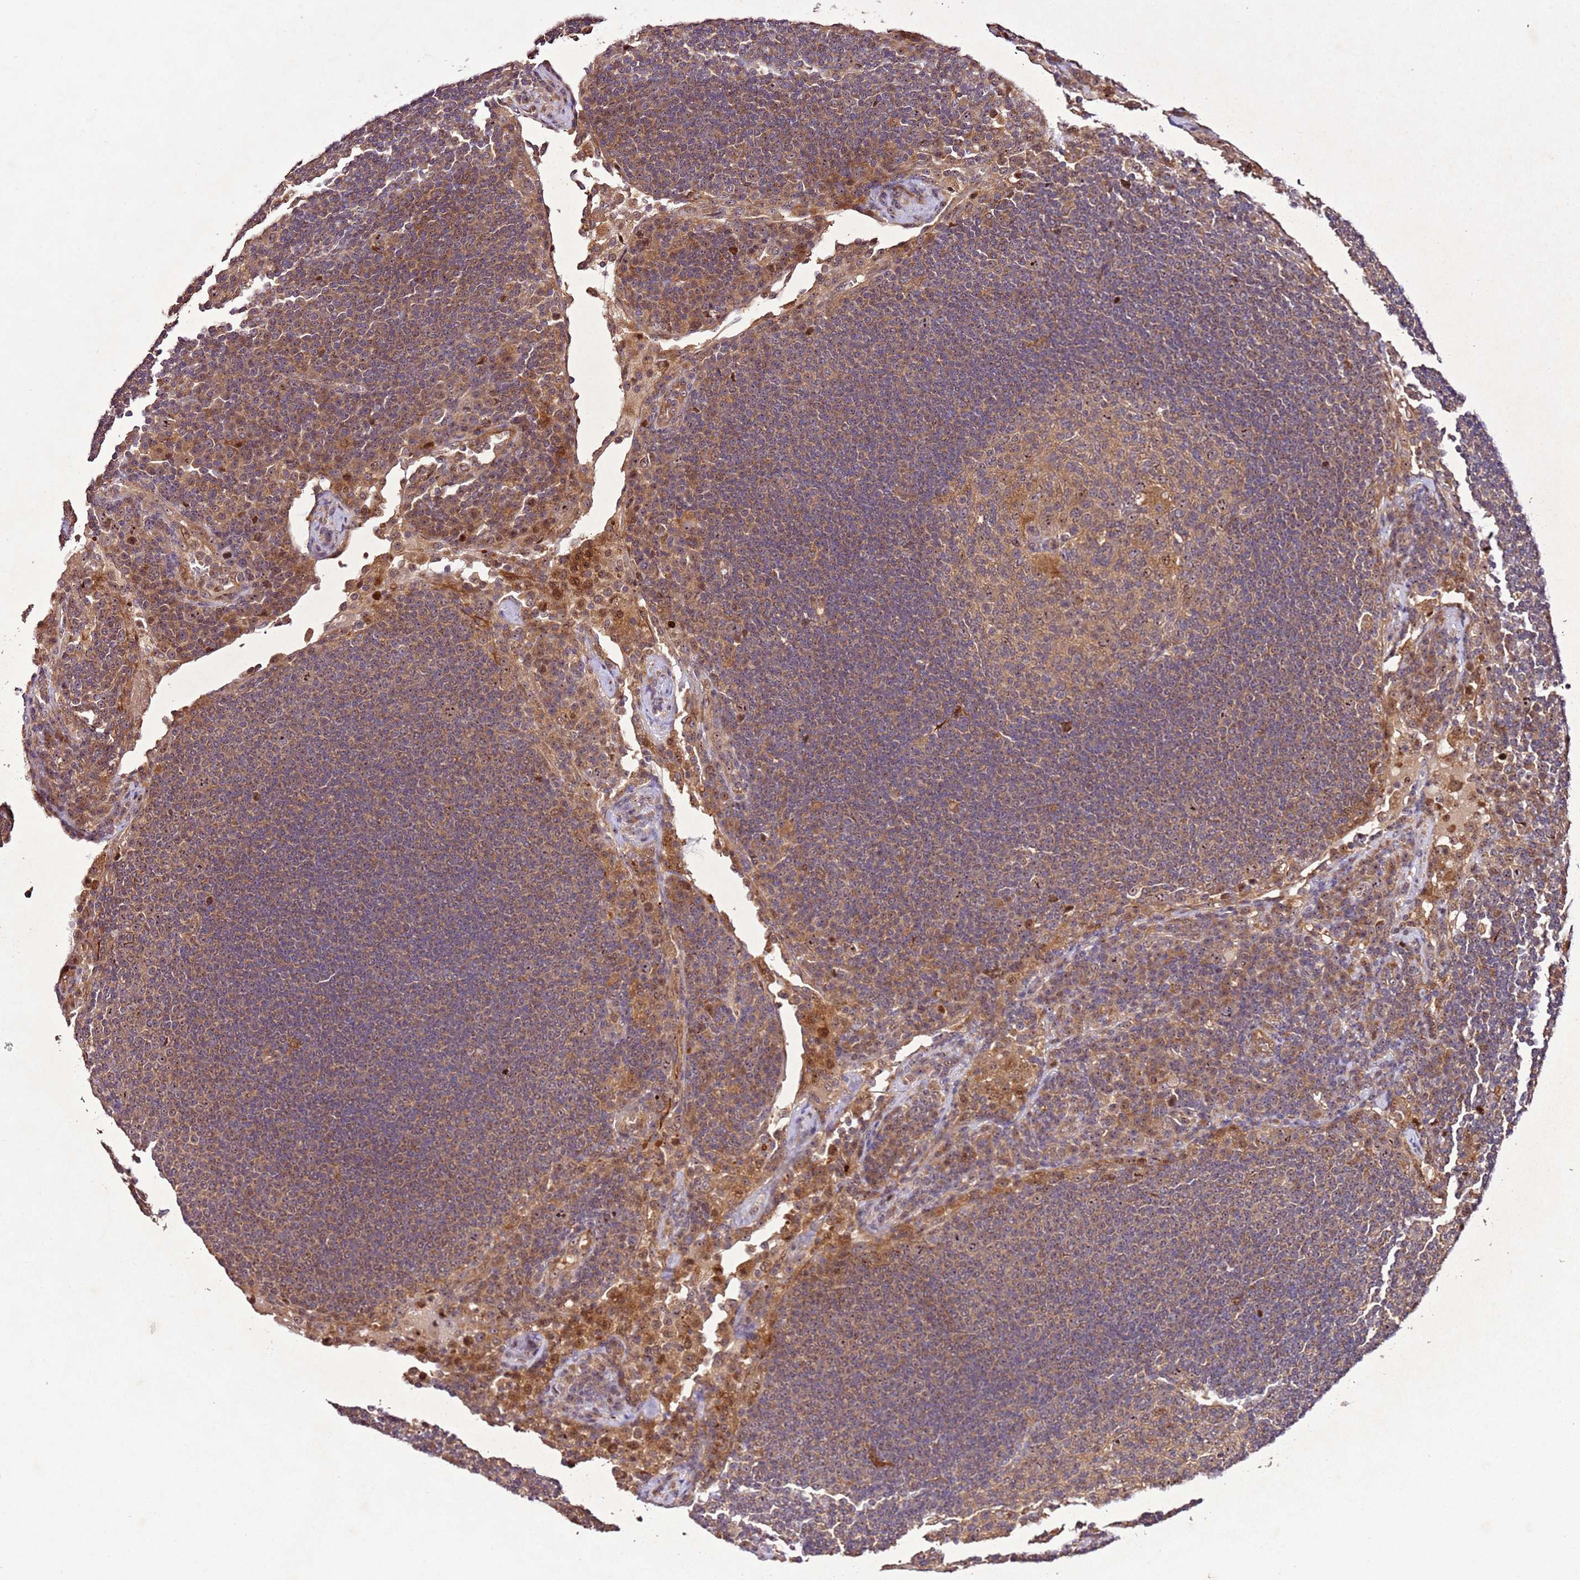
{"staining": {"intensity": "weak", "quantity": ">75%", "location": "cytoplasmic/membranous"}, "tissue": "lymph node", "cell_type": "Germinal center cells", "image_type": "normal", "snomed": [{"axis": "morphology", "description": "Normal tissue, NOS"}, {"axis": "topography", "description": "Lymph node"}], "caption": "DAB immunohistochemical staining of unremarkable human lymph node reveals weak cytoplasmic/membranous protein expression in about >75% of germinal center cells. Using DAB (brown) and hematoxylin (blue) stains, captured at high magnification using brightfield microscopy.", "gene": "PTMA", "patient": {"sex": "female", "age": 53}}